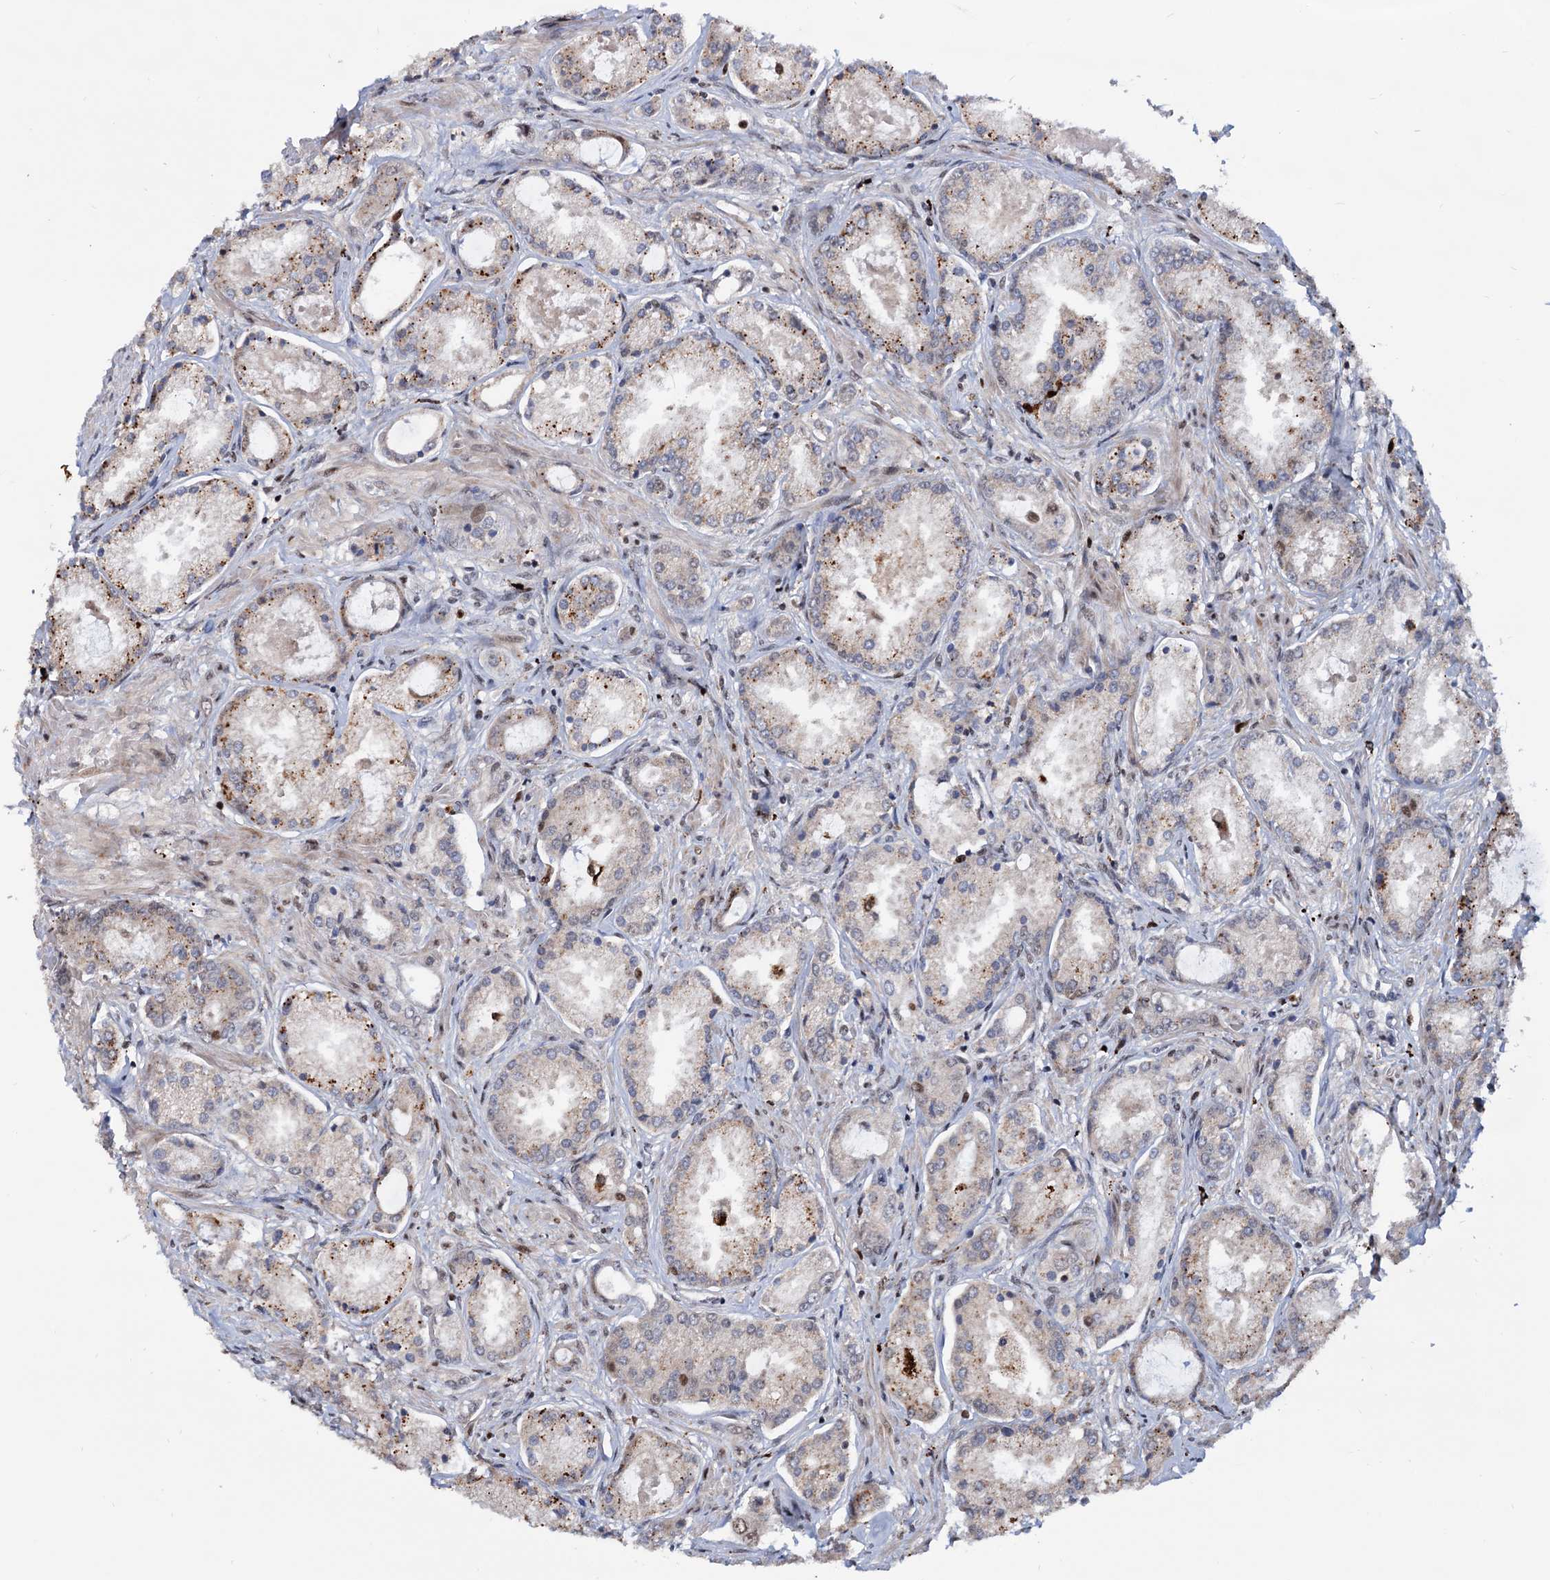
{"staining": {"intensity": "moderate", "quantity": "<25%", "location": "cytoplasmic/membranous"}, "tissue": "prostate cancer", "cell_type": "Tumor cells", "image_type": "cancer", "snomed": [{"axis": "morphology", "description": "Adenocarcinoma, Low grade"}, {"axis": "topography", "description": "Prostate"}], "caption": "The photomicrograph demonstrates staining of prostate cancer (low-grade adenocarcinoma), revealing moderate cytoplasmic/membranous protein positivity (brown color) within tumor cells. (Brightfield microscopy of DAB IHC at high magnification).", "gene": "RNASEH2B", "patient": {"sex": "male", "age": 68}}